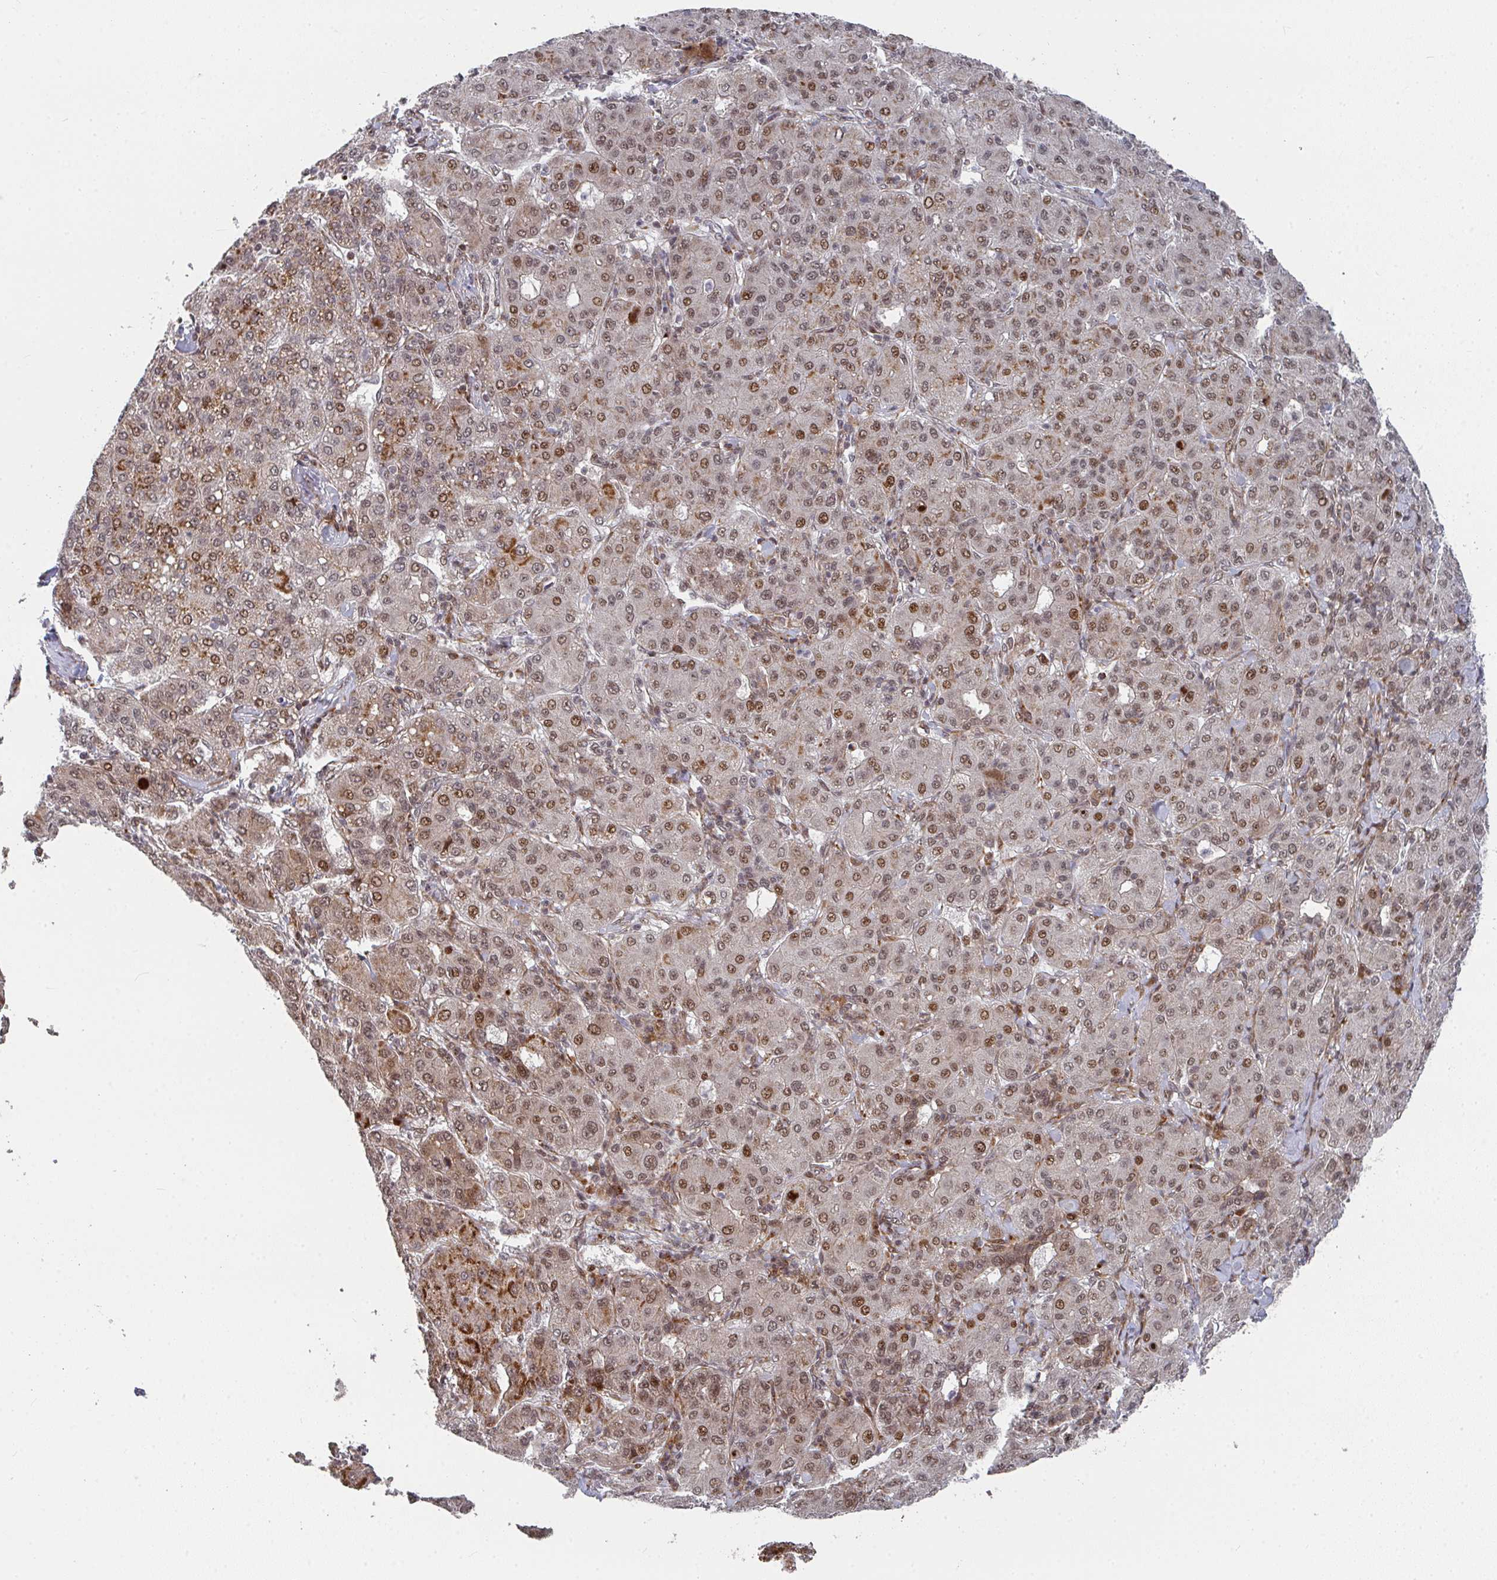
{"staining": {"intensity": "moderate", "quantity": ">75%", "location": "nuclear"}, "tissue": "liver cancer", "cell_type": "Tumor cells", "image_type": "cancer", "snomed": [{"axis": "morphology", "description": "Carcinoma, Hepatocellular, NOS"}, {"axis": "topography", "description": "Liver"}], "caption": "Immunohistochemical staining of human hepatocellular carcinoma (liver) displays moderate nuclear protein staining in approximately >75% of tumor cells.", "gene": "RBBP5", "patient": {"sex": "male", "age": 65}}